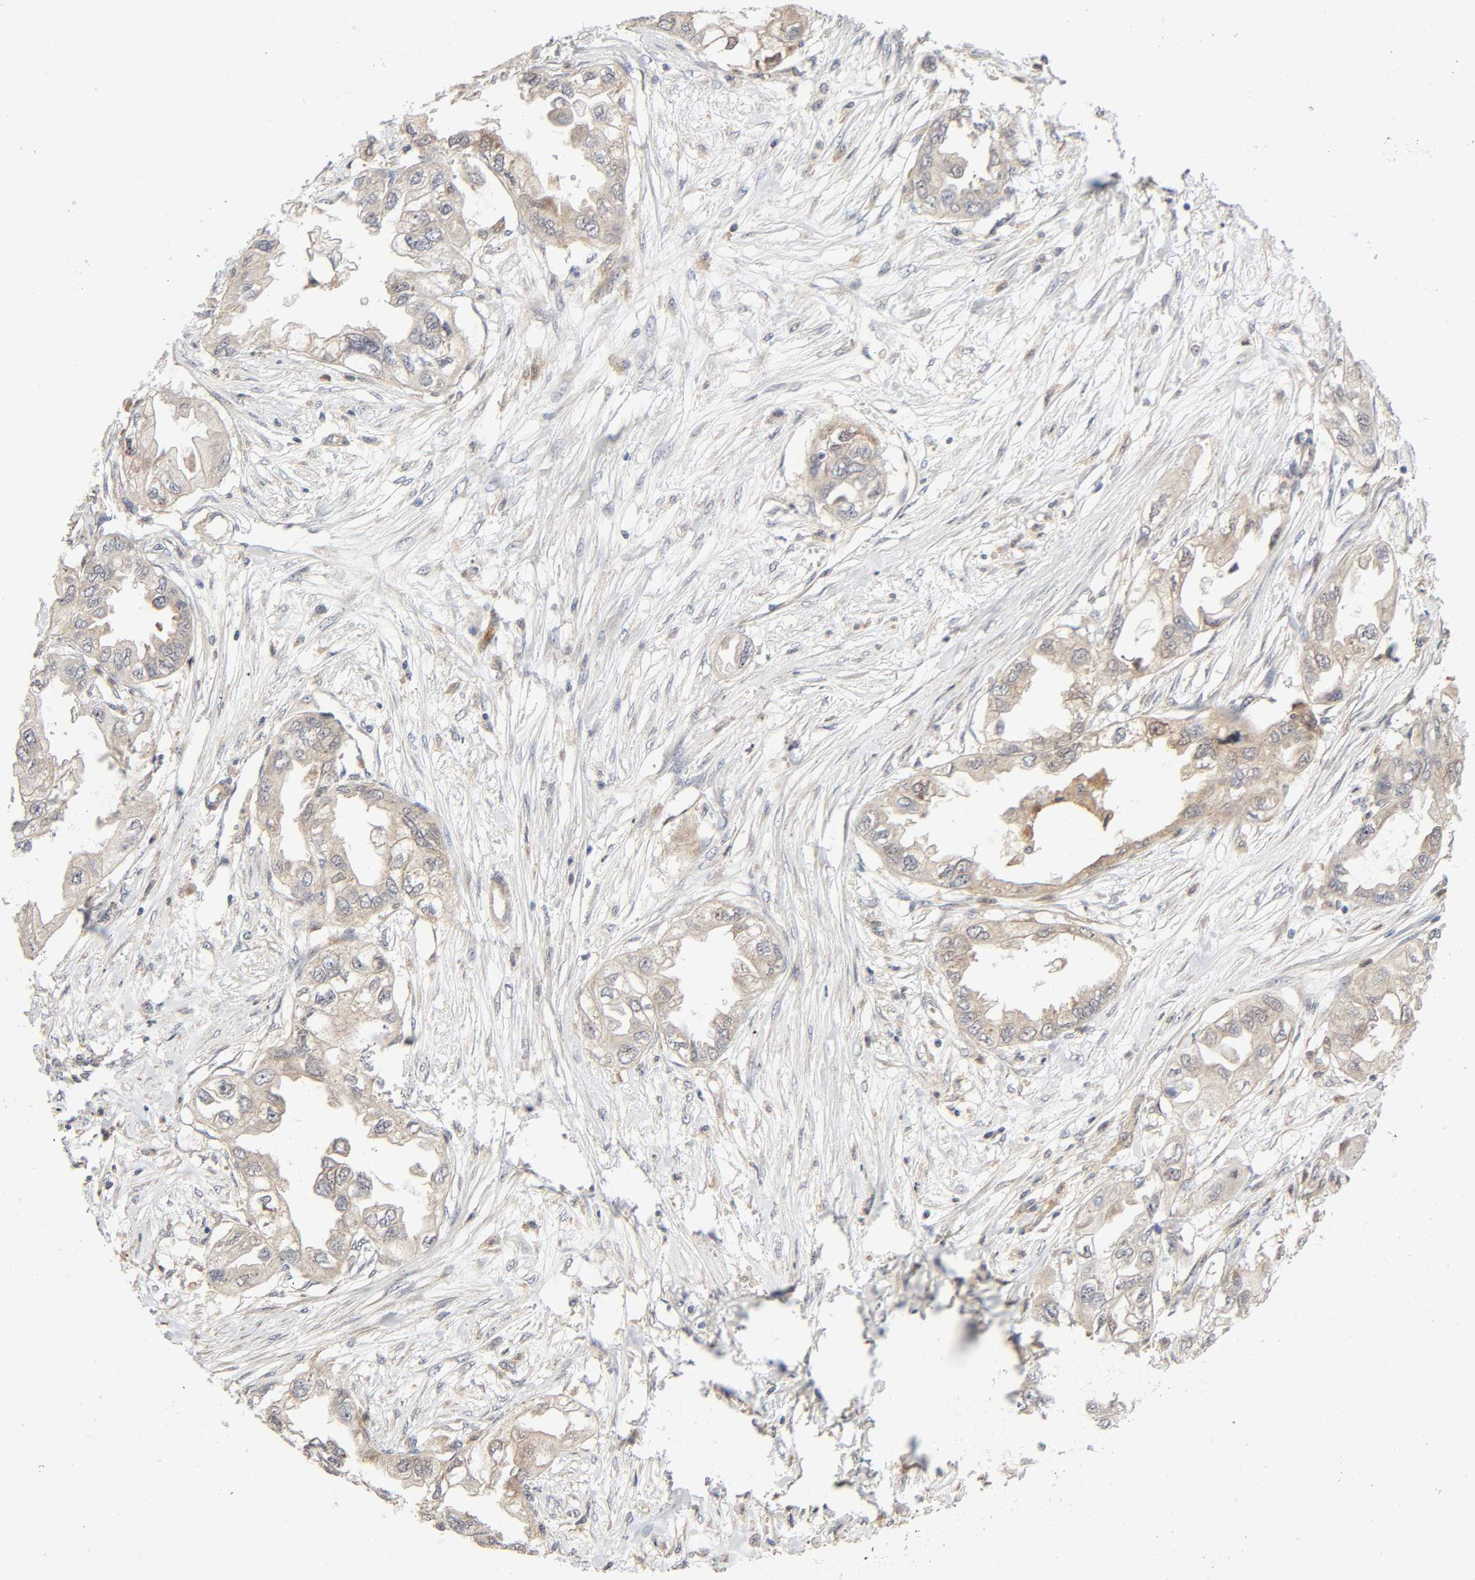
{"staining": {"intensity": "weak", "quantity": "25%-75%", "location": "cytoplasmic/membranous"}, "tissue": "endometrial cancer", "cell_type": "Tumor cells", "image_type": "cancer", "snomed": [{"axis": "morphology", "description": "Adenocarcinoma, NOS"}, {"axis": "topography", "description": "Endometrium"}], "caption": "The photomicrograph reveals a brown stain indicating the presence of a protein in the cytoplasmic/membranous of tumor cells in endometrial cancer. The protein of interest is stained brown, and the nuclei are stained in blue (DAB (3,3'-diaminobenzidine) IHC with brightfield microscopy, high magnification).", "gene": "CASP9", "patient": {"sex": "female", "age": 67}}